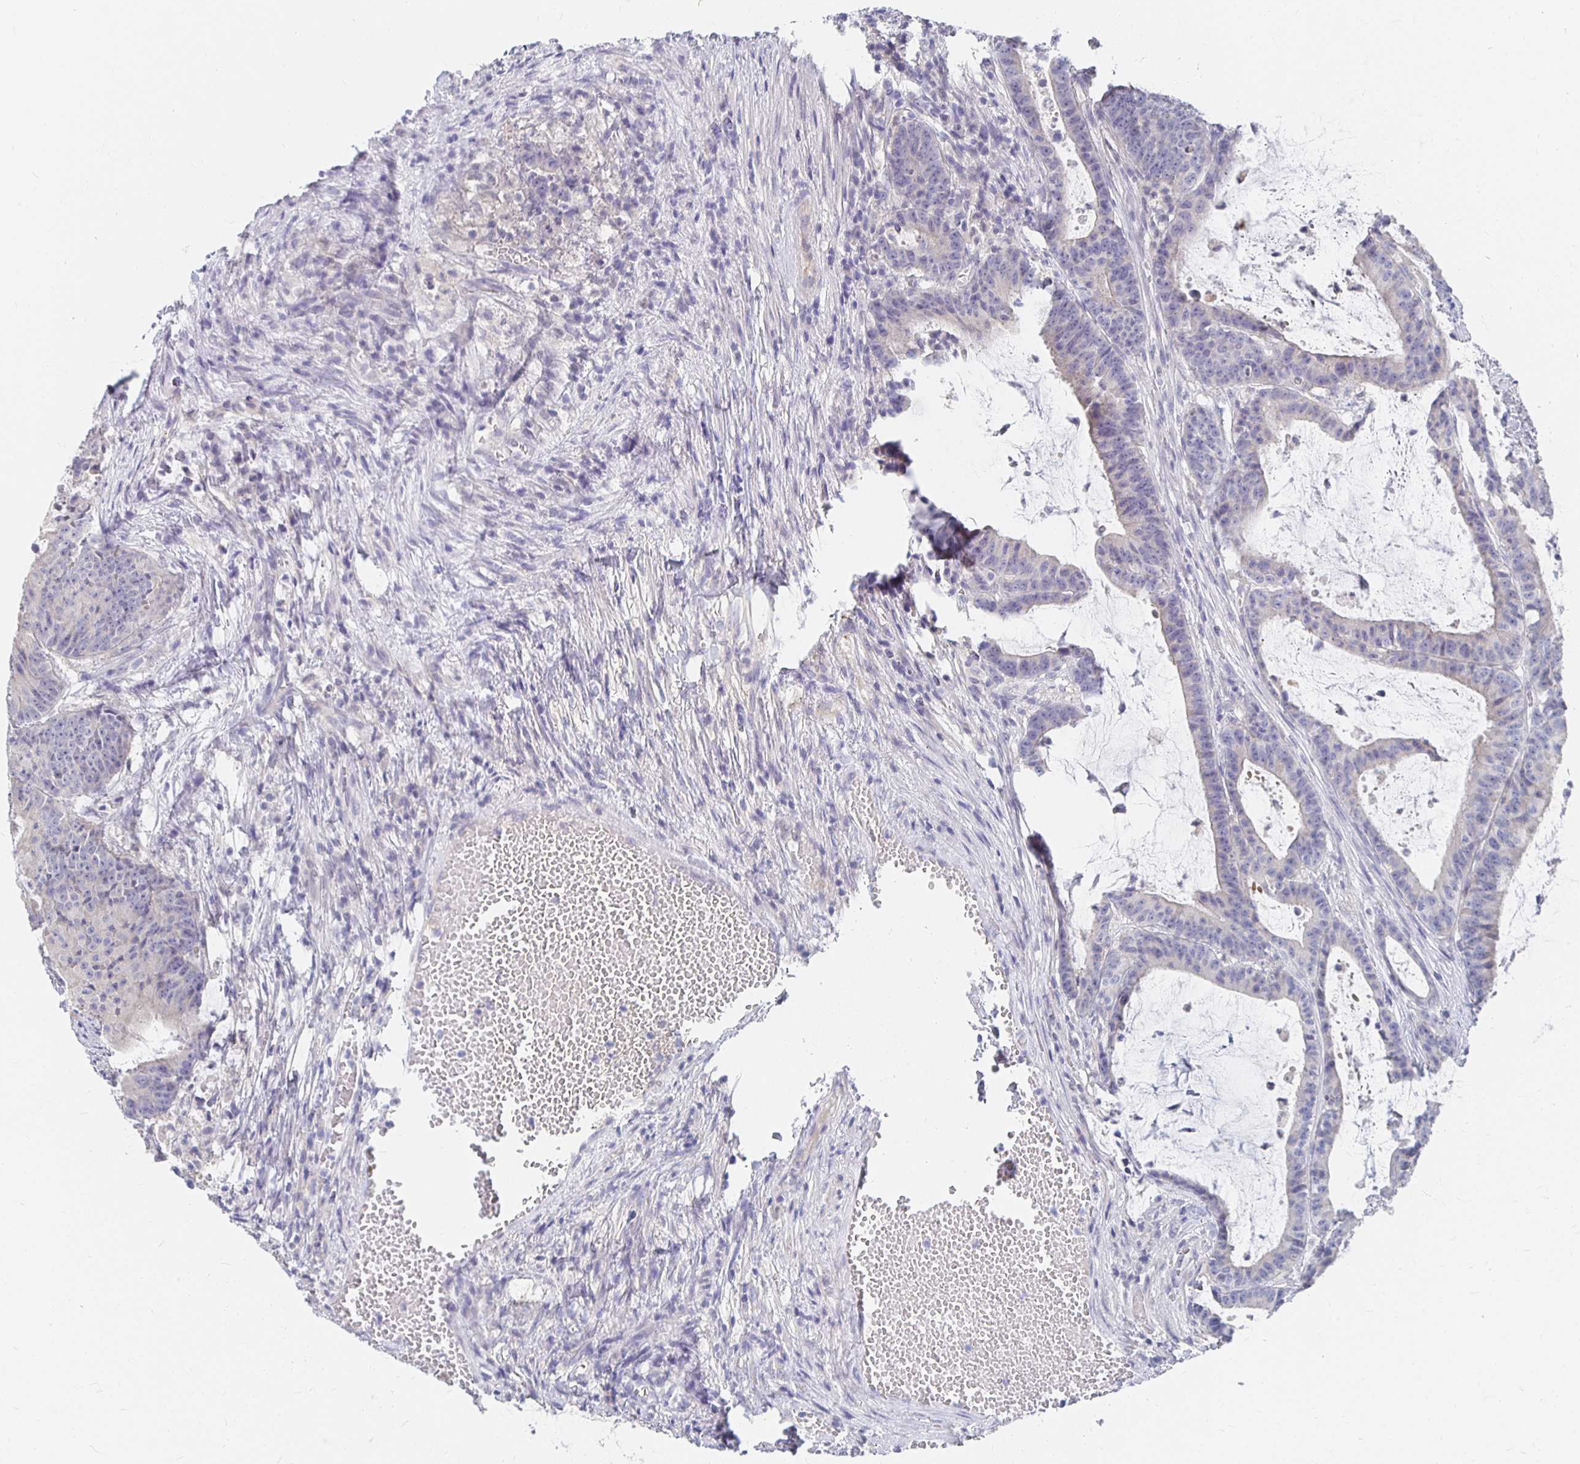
{"staining": {"intensity": "negative", "quantity": "none", "location": "none"}, "tissue": "colorectal cancer", "cell_type": "Tumor cells", "image_type": "cancer", "snomed": [{"axis": "morphology", "description": "Adenocarcinoma, NOS"}, {"axis": "topography", "description": "Colon"}], "caption": "IHC image of adenocarcinoma (colorectal) stained for a protein (brown), which demonstrates no expression in tumor cells. (Stains: DAB (3,3'-diaminobenzidine) immunohistochemistry (IHC) with hematoxylin counter stain, Microscopy: brightfield microscopy at high magnification).", "gene": "FKRP", "patient": {"sex": "female", "age": 78}}